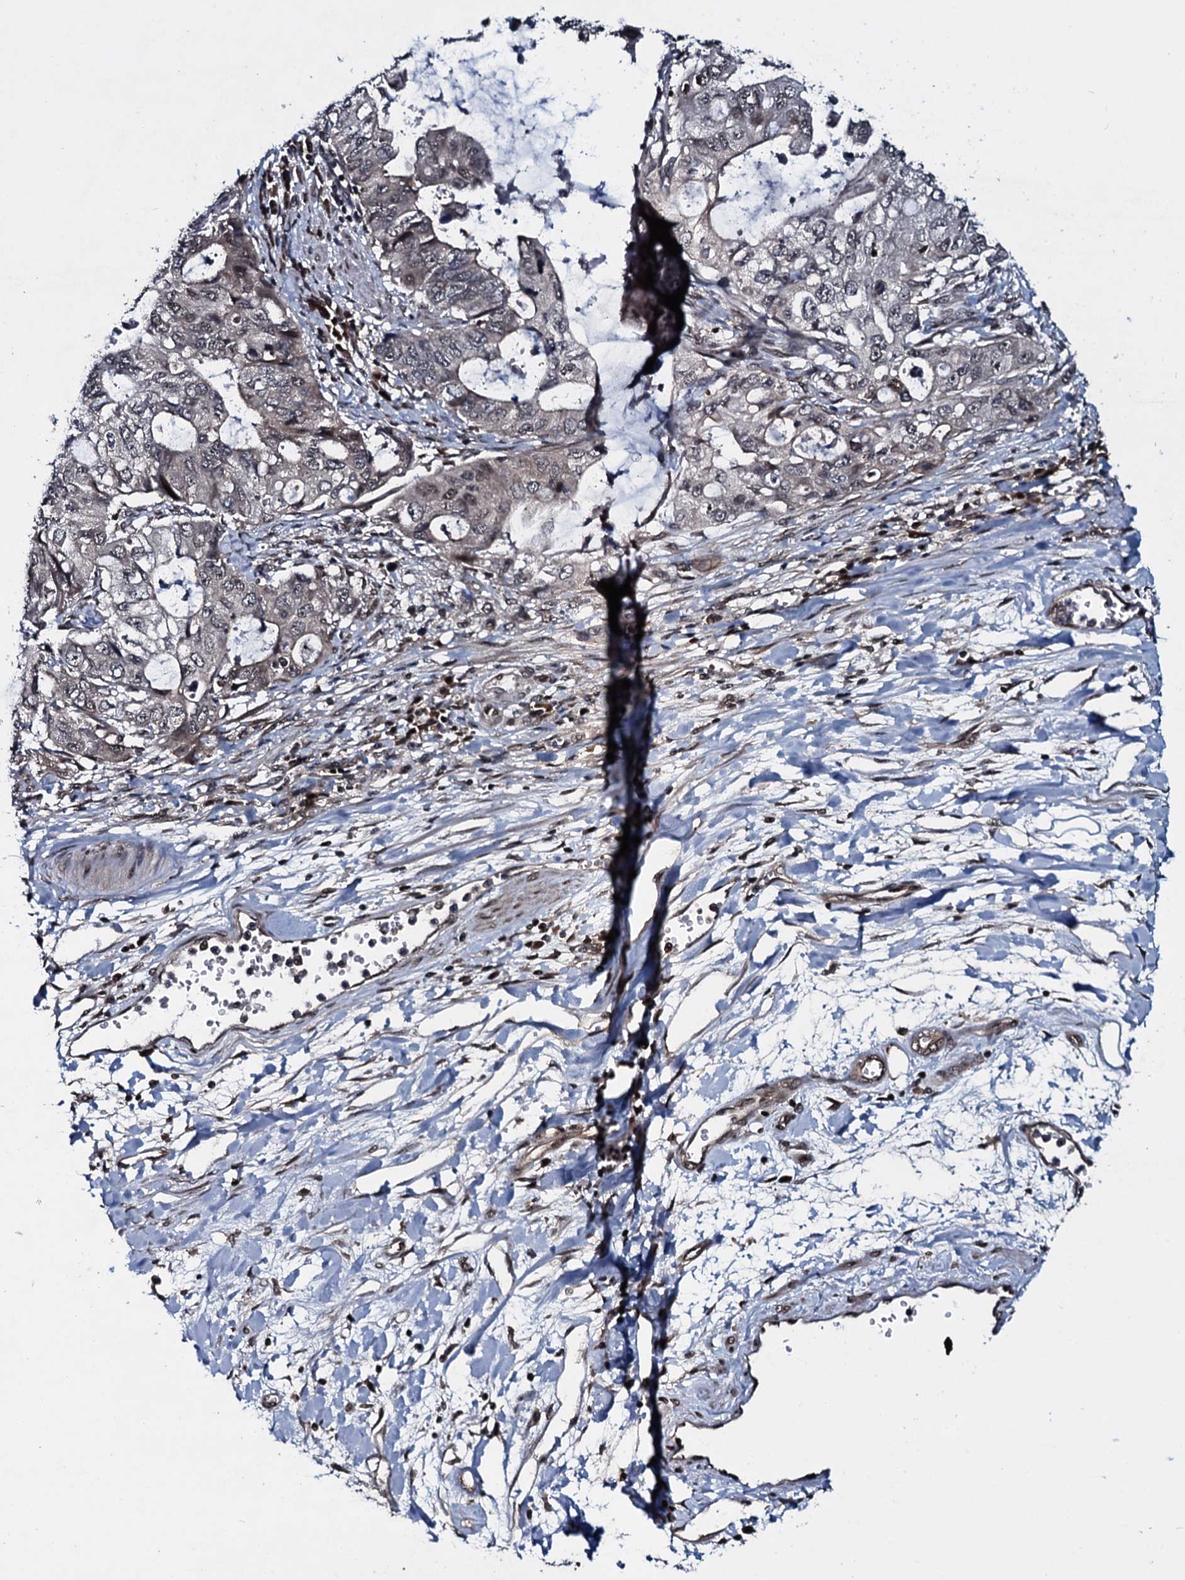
{"staining": {"intensity": "weak", "quantity": "25%-75%", "location": "nuclear"}, "tissue": "stomach cancer", "cell_type": "Tumor cells", "image_type": "cancer", "snomed": [{"axis": "morphology", "description": "Adenocarcinoma, NOS"}, {"axis": "topography", "description": "Stomach, upper"}], "caption": "The image demonstrates immunohistochemical staining of stomach cancer (adenocarcinoma). There is weak nuclear positivity is seen in about 25%-75% of tumor cells. The protein is stained brown, and the nuclei are stained in blue (DAB (3,3'-diaminobenzidine) IHC with brightfield microscopy, high magnification).", "gene": "HDDC3", "patient": {"sex": "female", "age": 52}}